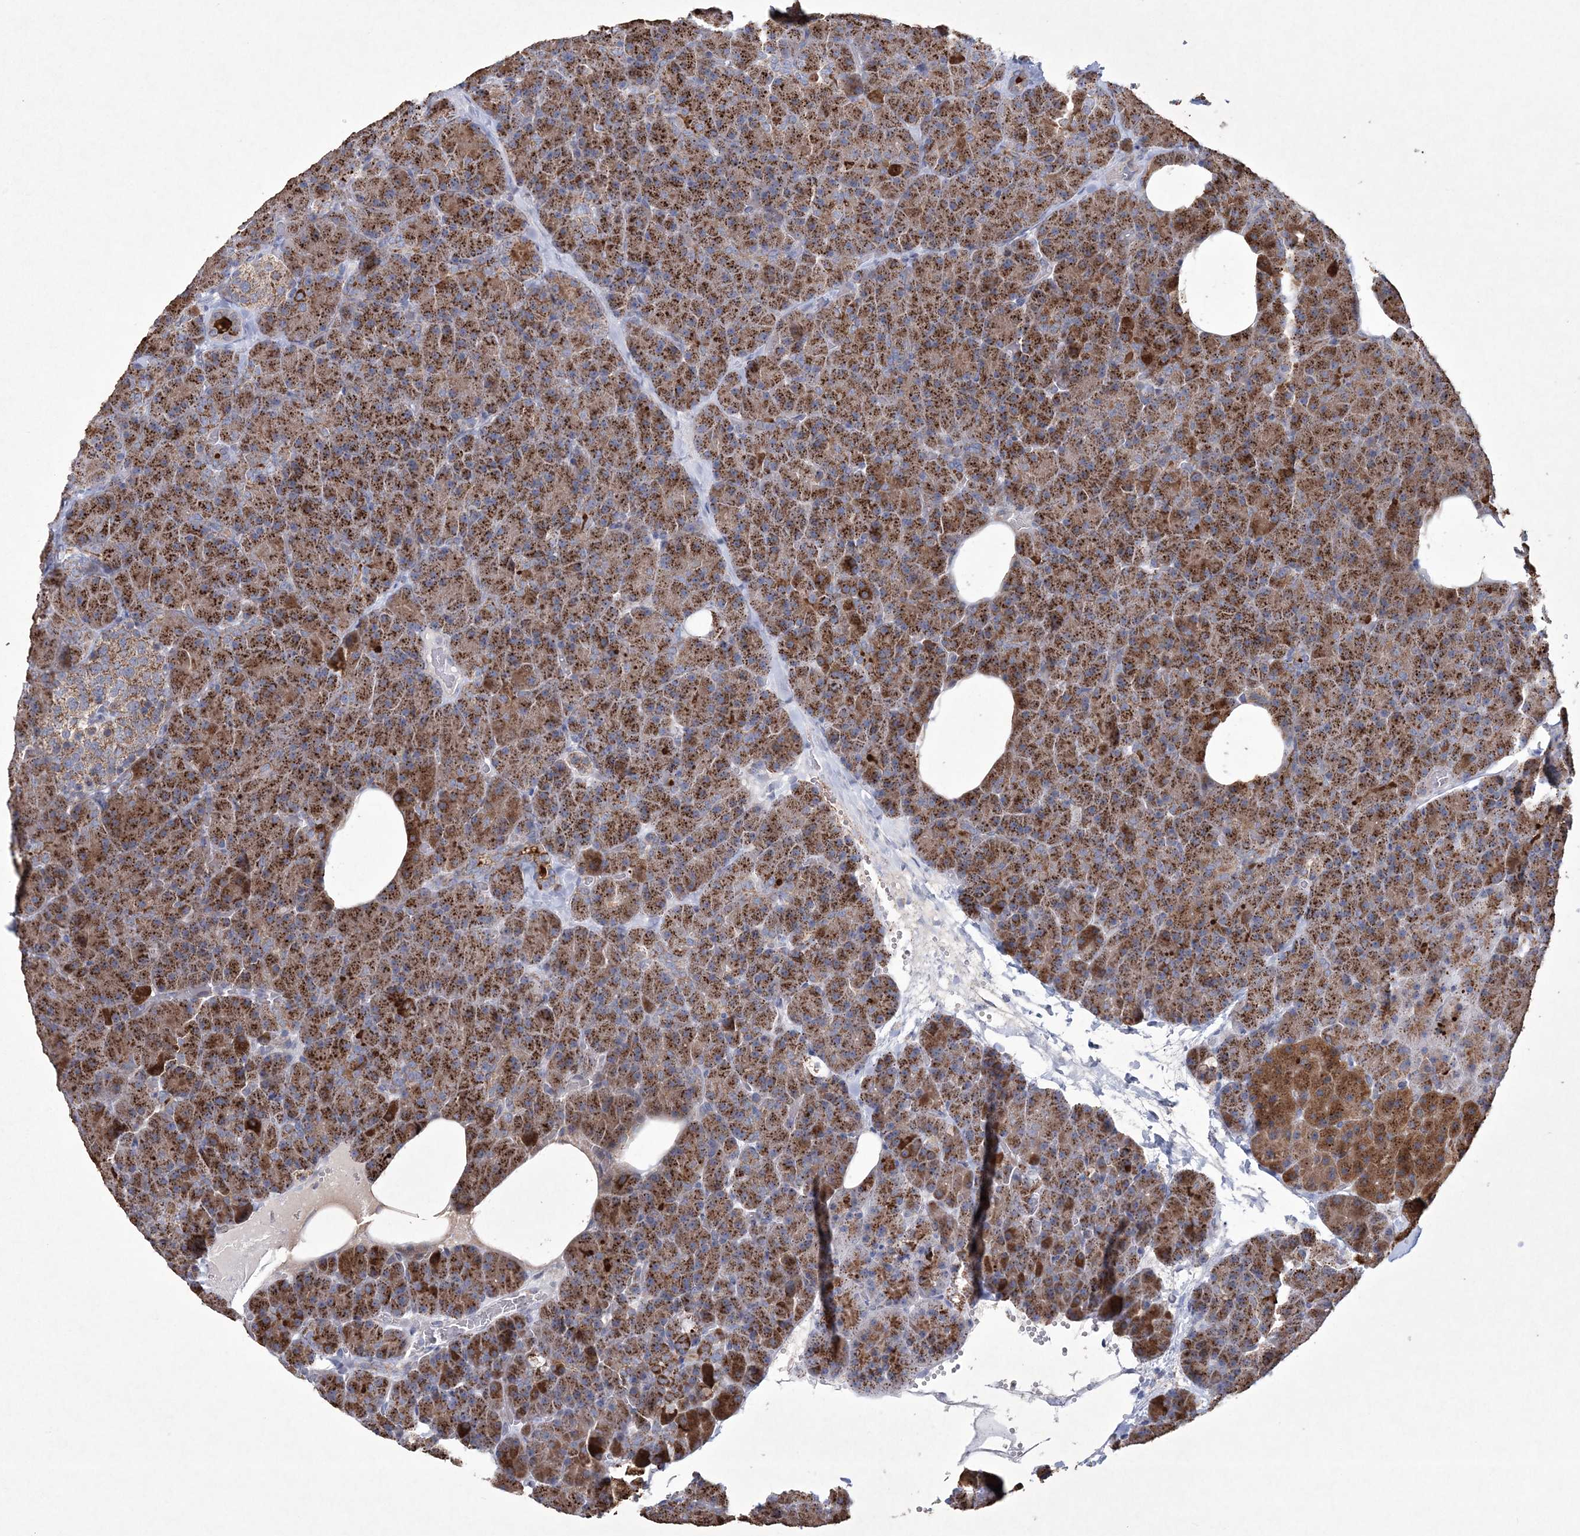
{"staining": {"intensity": "strong", "quantity": ">75%", "location": "cytoplasmic/membranous"}, "tissue": "pancreas", "cell_type": "Exocrine glandular cells", "image_type": "normal", "snomed": [{"axis": "morphology", "description": "Normal tissue, NOS"}, {"axis": "morphology", "description": "Carcinoid, malignant, NOS"}, {"axis": "topography", "description": "Pancreas"}], "caption": "This histopathology image shows IHC staining of normal pancreas, with high strong cytoplasmic/membranous positivity in approximately >75% of exocrine glandular cells.", "gene": "CES4A", "patient": {"sex": "female", "age": 35}}